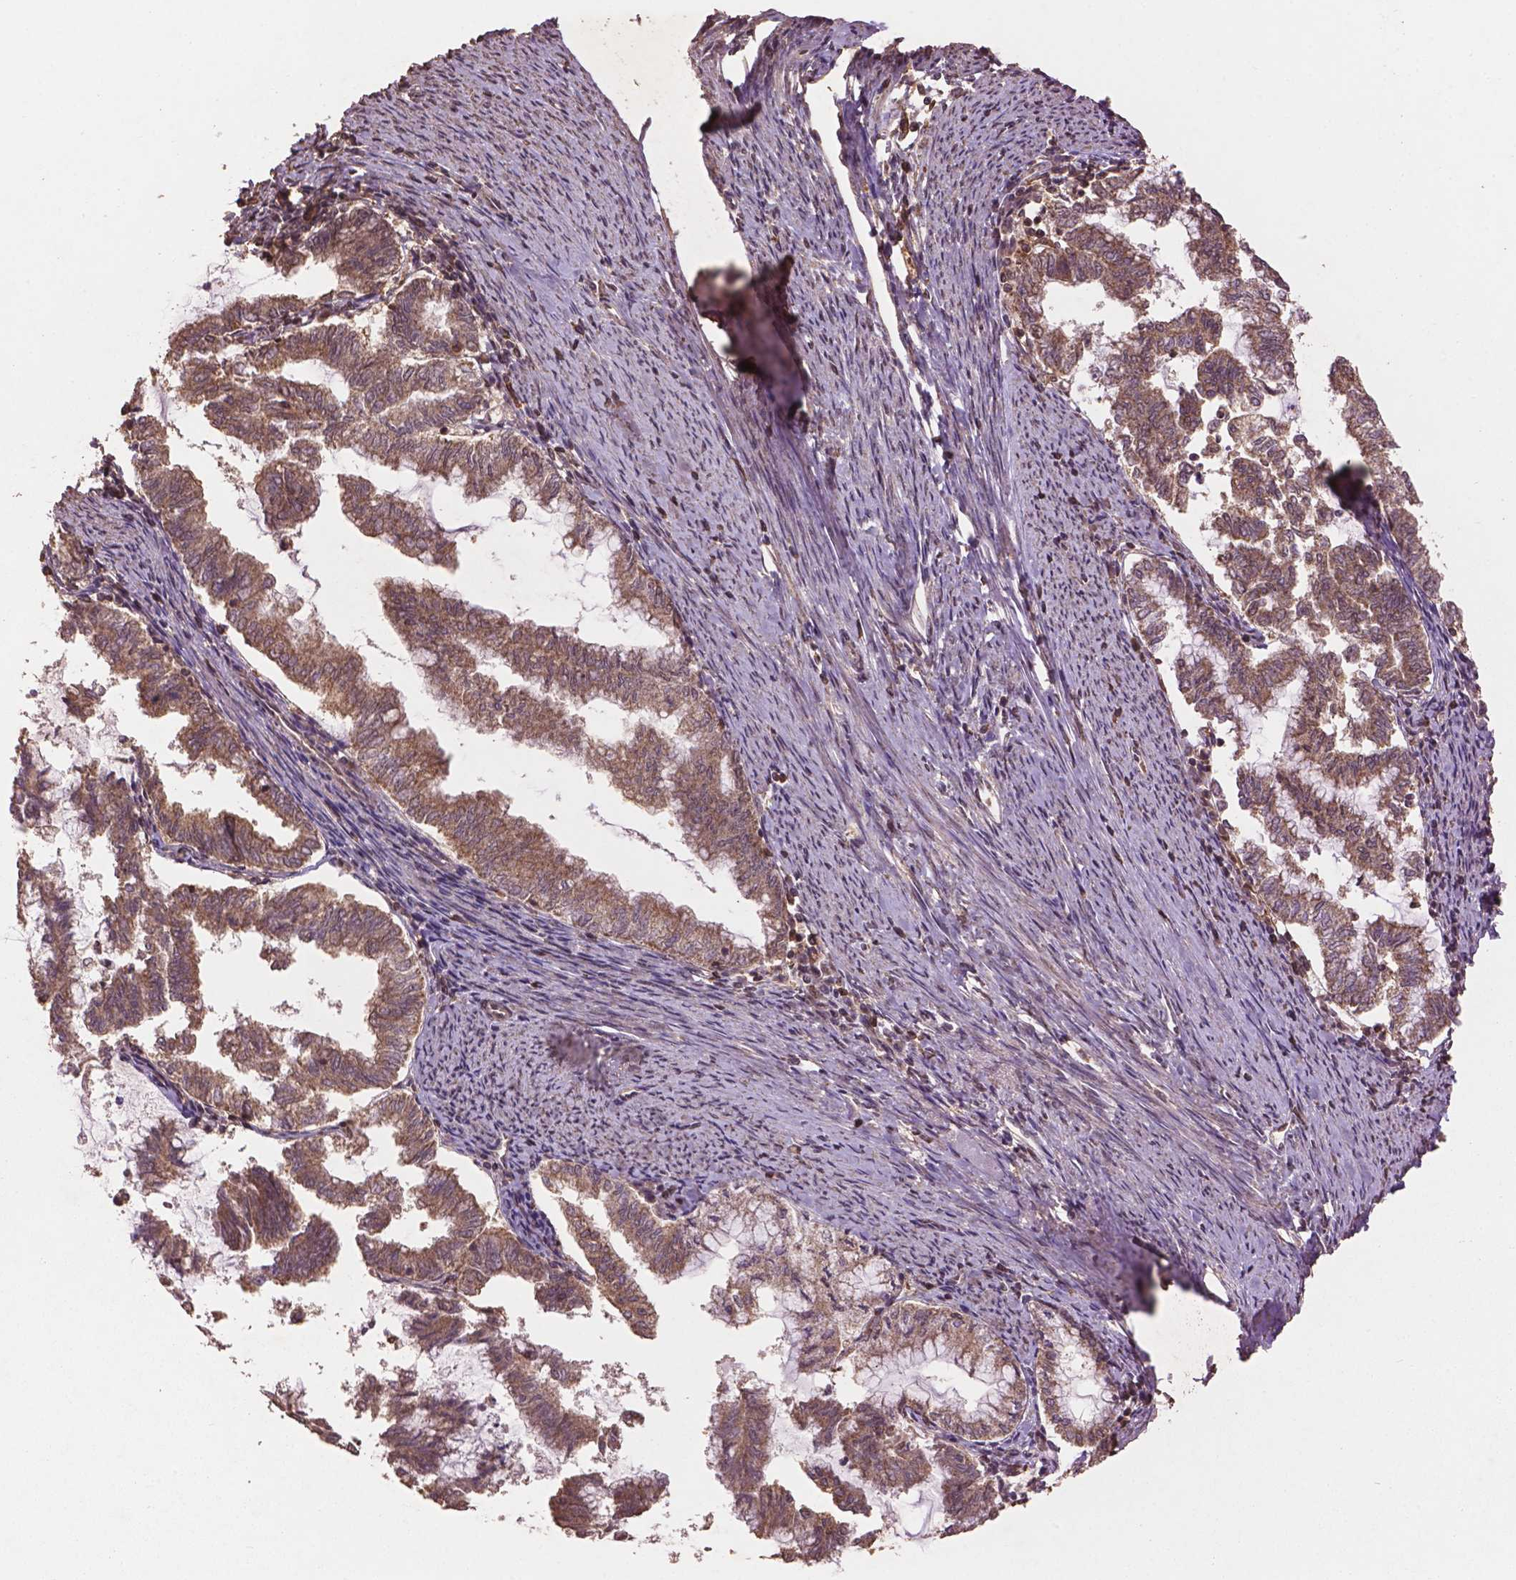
{"staining": {"intensity": "moderate", "quantity": ">75%", "location": "cytoplasmic/membranous"}, "tissue": "endometrial cancer", "cell_type": "Tumor cells", "image_type": "cancer", "snomed": [{"axis": "morphology", "description": "Adenocarcinoma, NOS"}, {"axis": "topography", "description": "Endometrium"}], "caption": "Immunohistochemical staining of human endometrial adenocarcinoma displays medium levels of moderate cytoplasmic/membranous protein expression in approximately >75% of tumor cells. (brown staining indicates protein expression, while blue staining denotes nuclei).", "gene": "BABAM1", "patient": {"sex": "female", "age": 79}}